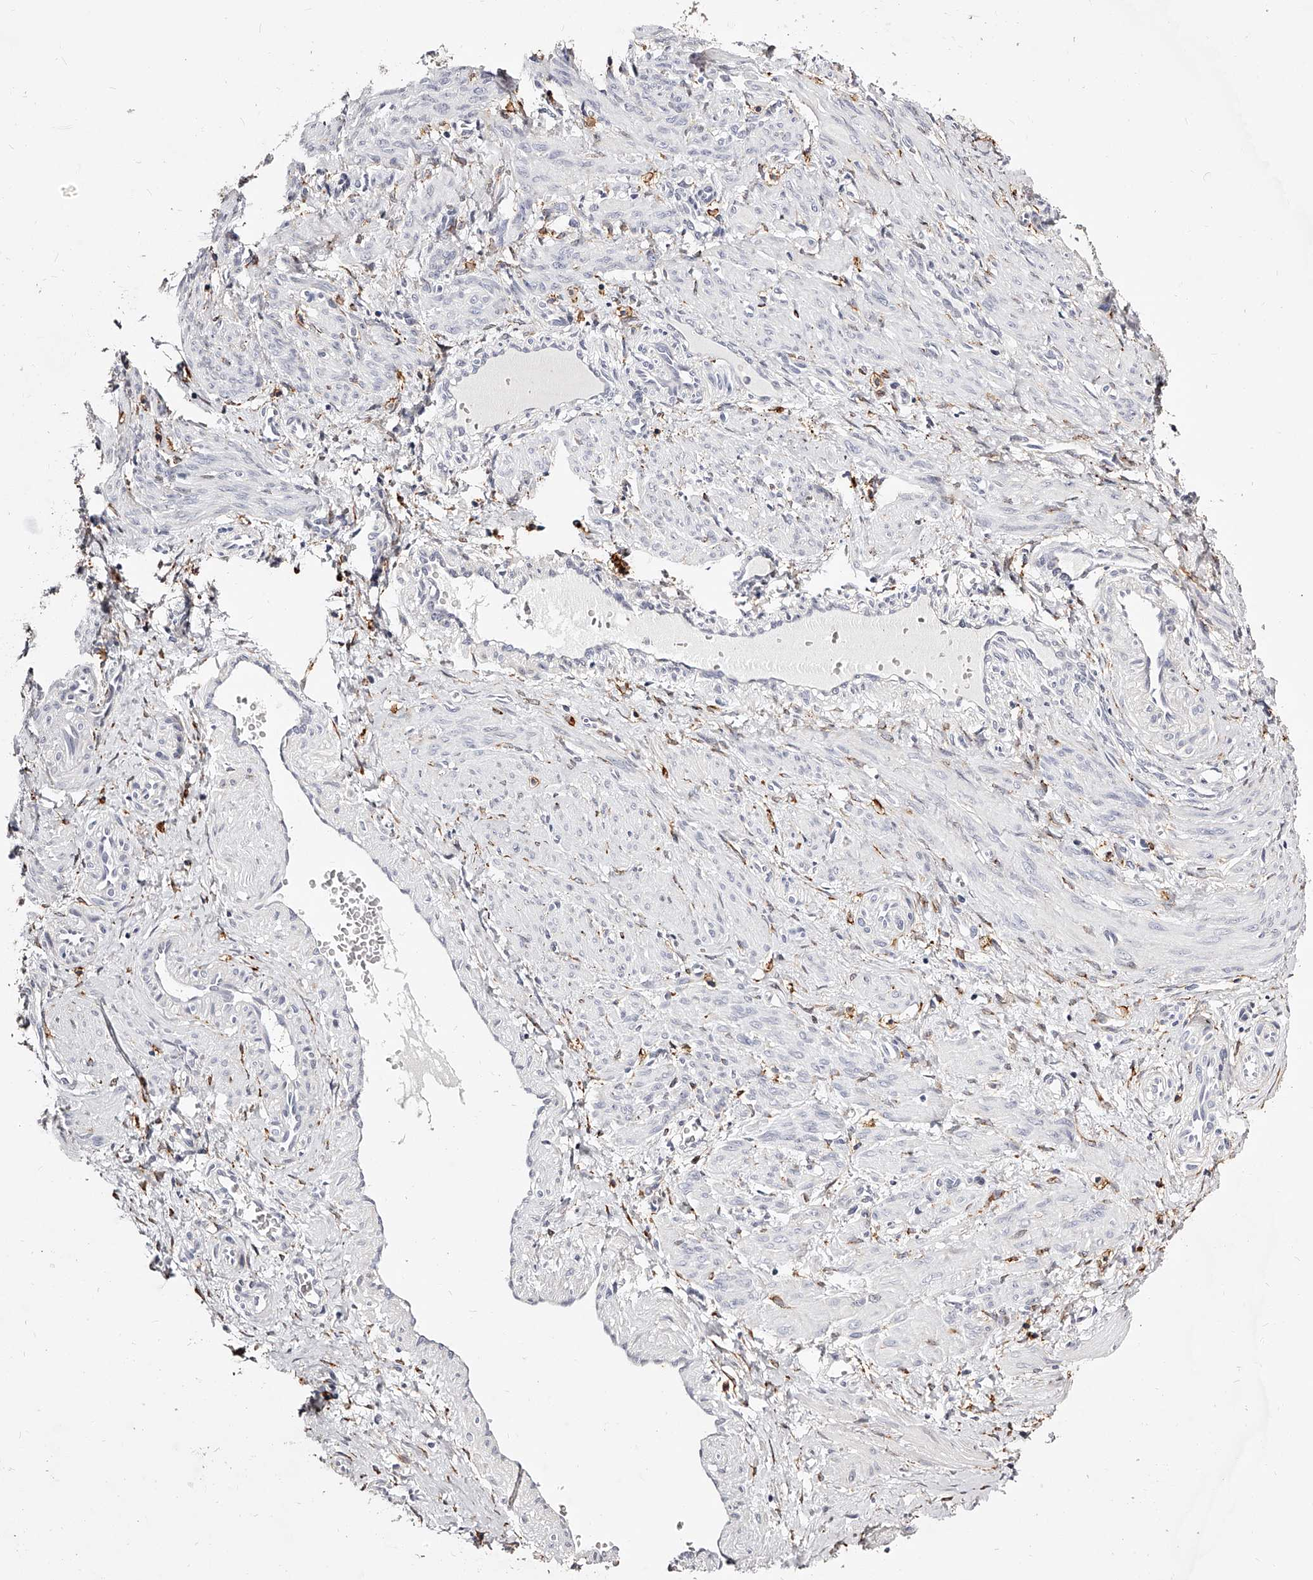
{"staining": {"intensity": "negative", "quantity": "none", "location": "none"}, "tissue": "smooth muscle", "cell_type": "Smooth muscle cells", "image_type": "normal", "snomed": [{"axis": "morphology", "description": "Normal tissue, NOS"}, {"axis": "topography", "description": "Endometrium"}], "caption": "A high-resolution image shows immunohistochemistry staining of normal smooth muscle, which displays no significant expression in smooth muscle cells.", "gene": "CD82", "patient": {"sex": "female", "age": 33}}